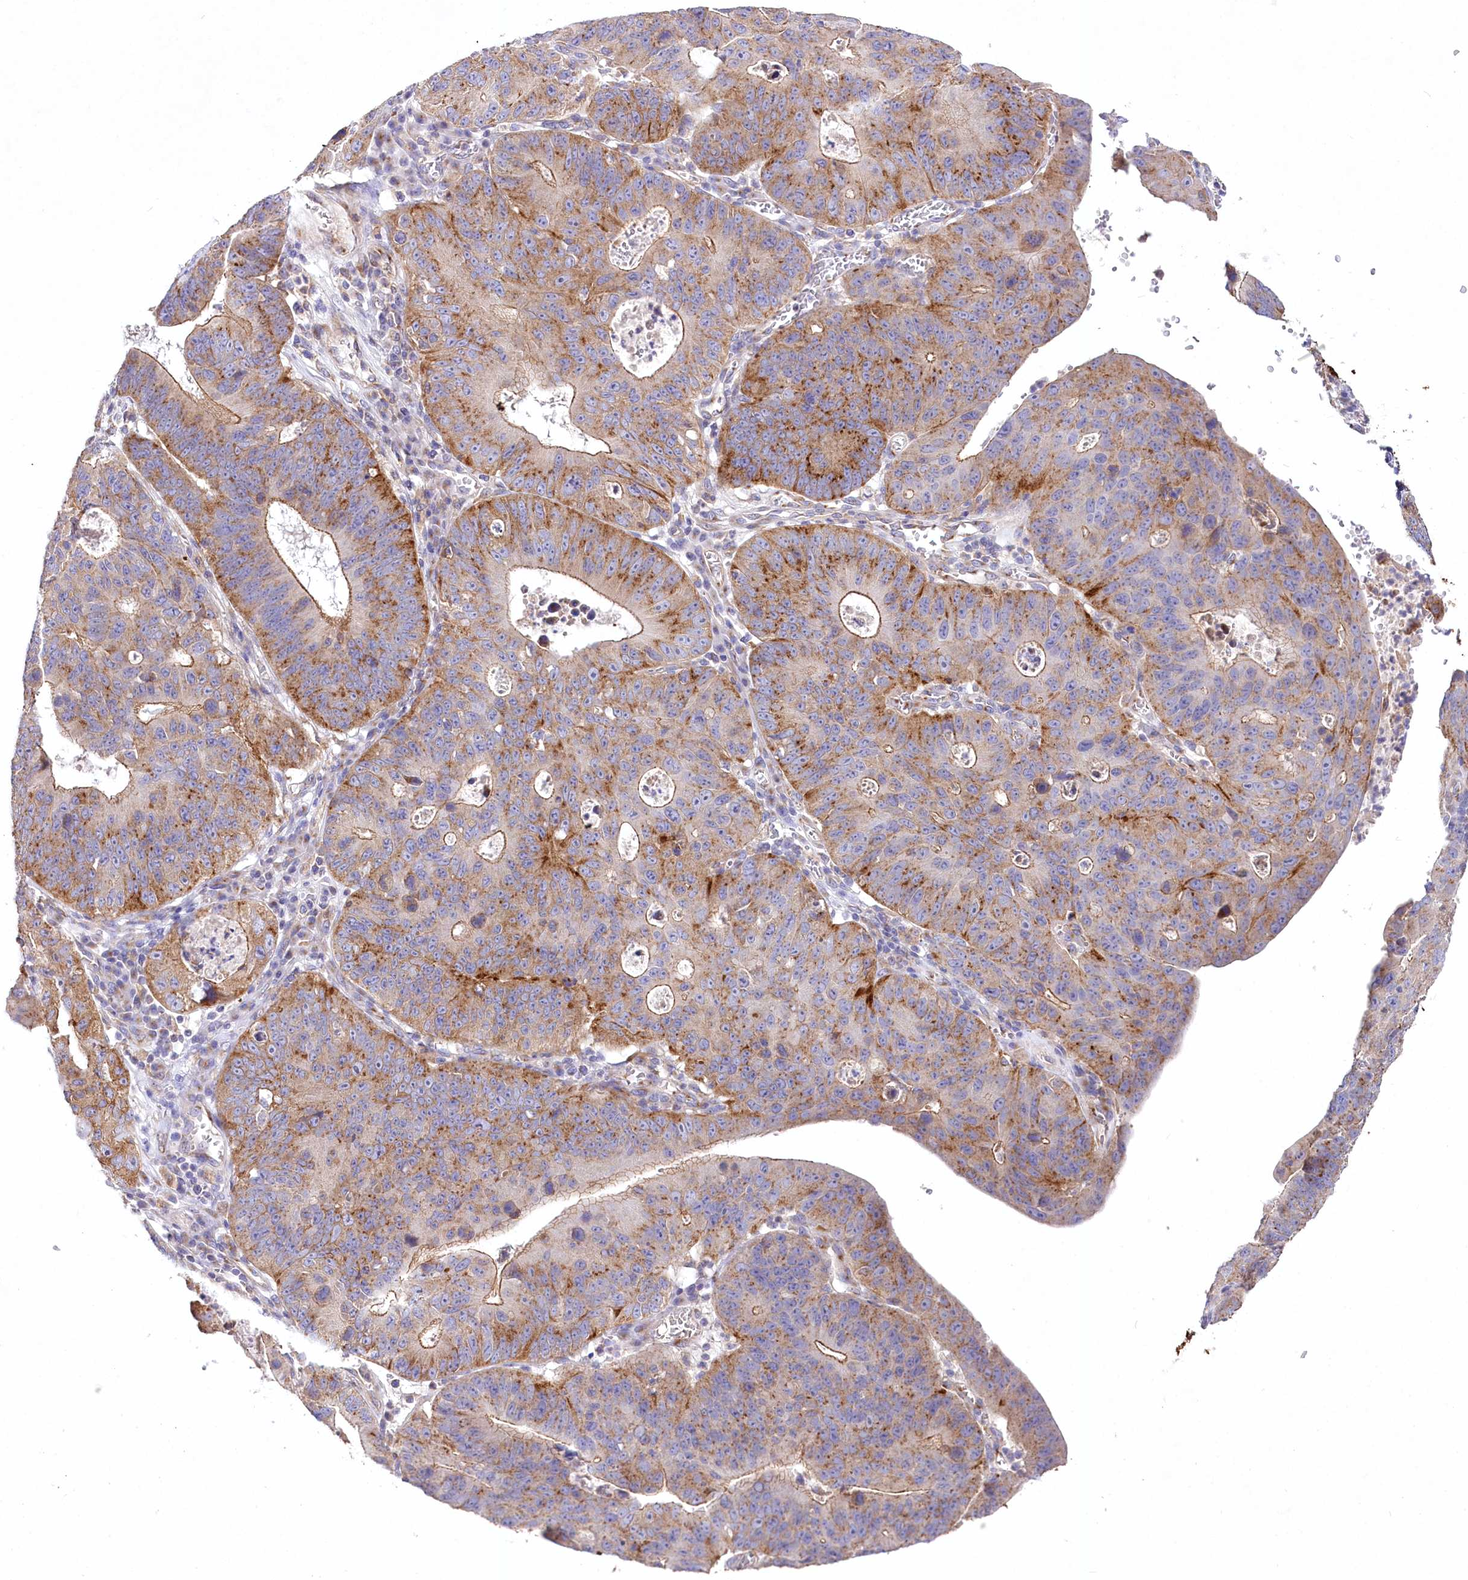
{"staining": {"intensity": "moderate", "quantity": ">75%", "location": "cytoplasmic/membranous"}, "tissue": "stomach cancer", "cell_type": "Tumor cells", "image_type": "cancer", "snomed": [{"axis": "morphology", "description": "Adenocarcinoma, NOS"}, {"axis": "topography", "description": "Stomach"}], "caption": "This is a micrograph of IHC staining of stomach cancer (adenocarcinoma), which shows moderate expression in the cytoplasmic/membranous of tumor cells.", "gene": "STX6", "patient": {"sex": "male", "age": 59}}